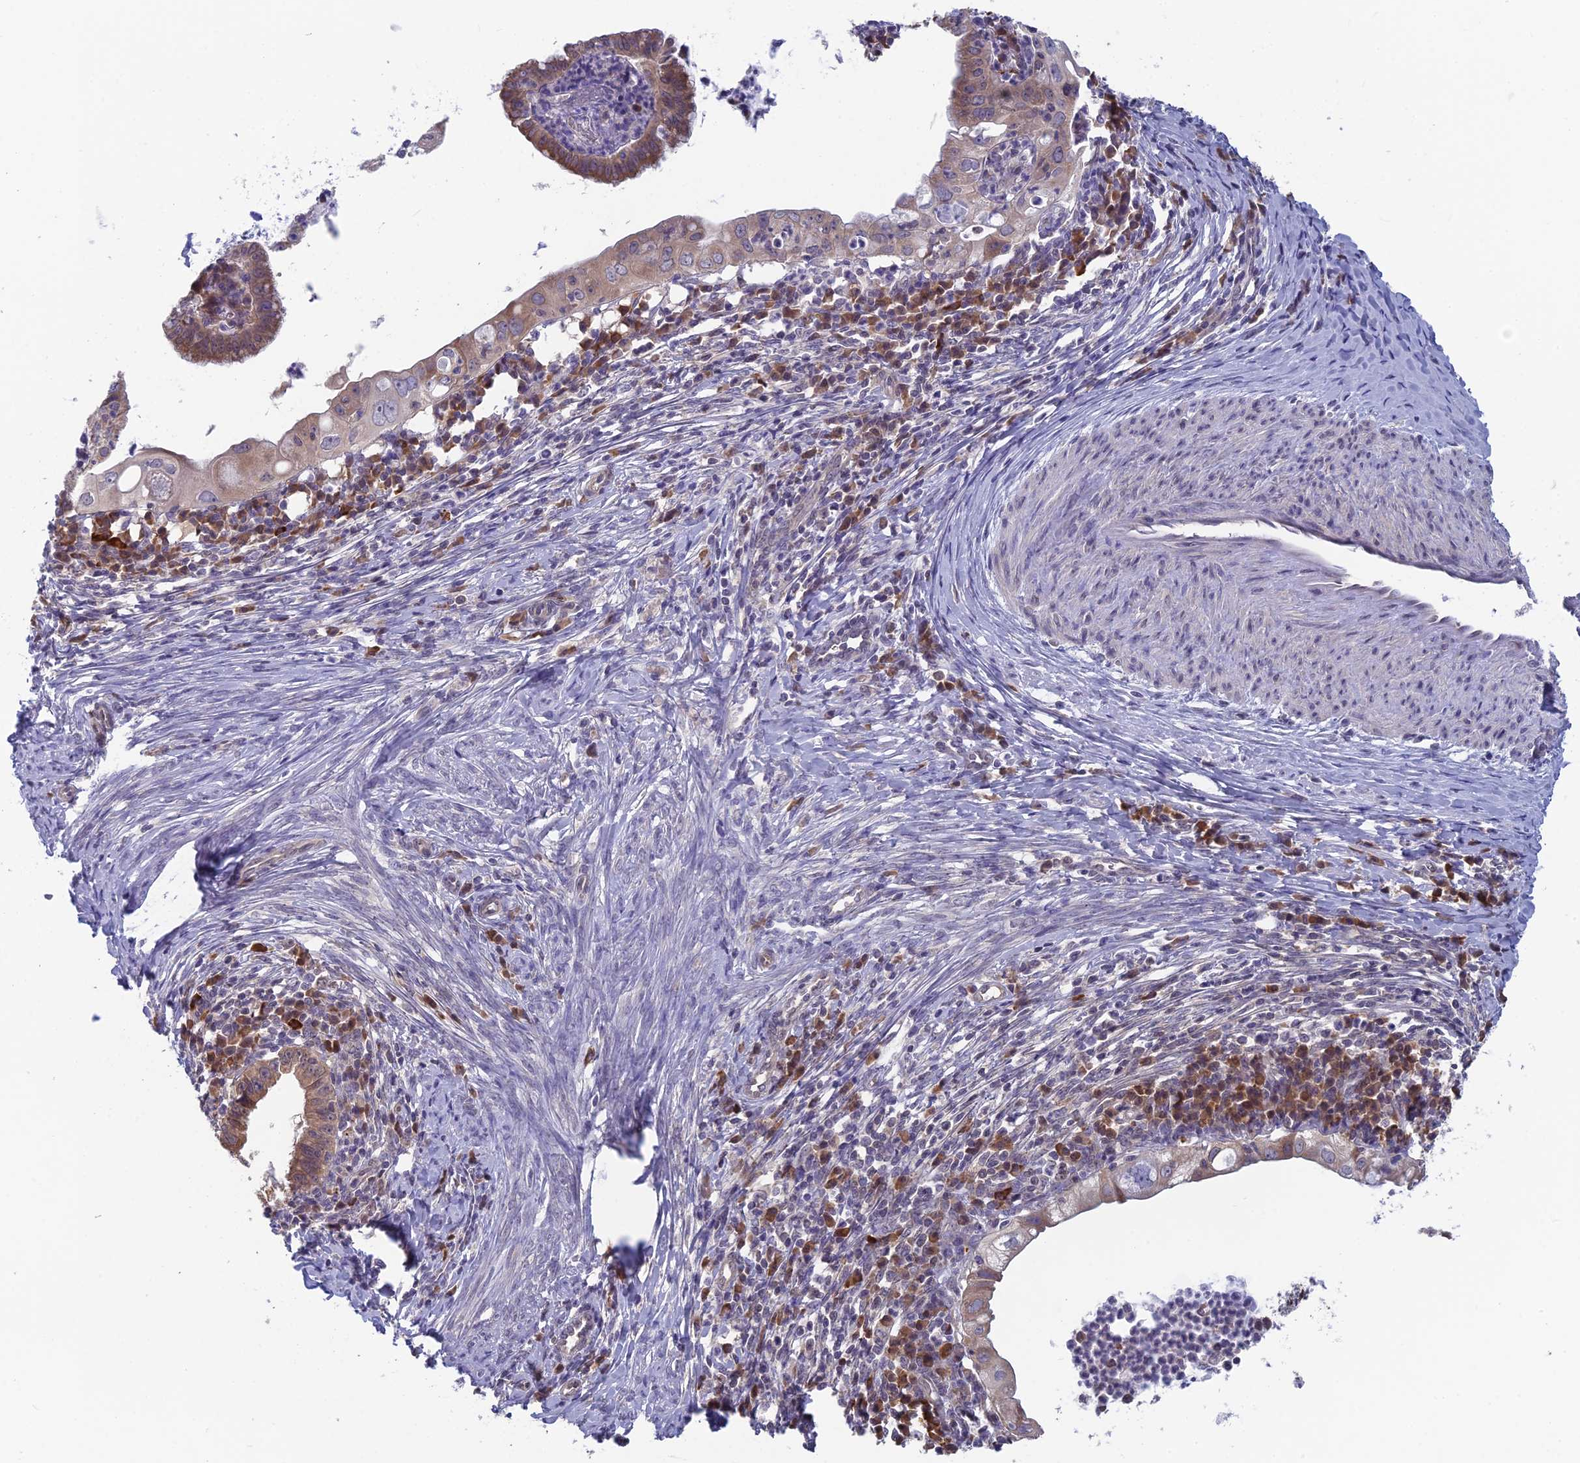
{"staining": {"intensity": "weak", "quantity": "25%-75%", "location": "cytoplasmic/membranous"}, "tissue": "cervical cancer", "cell_type": "Tumor cells", "image_type": "cancer", "snomed": [{"axis": "morphology", "description": "Adenocarcinoma, NOS"}, {"axis": "topography", "description": "Cervix"}], "caption": "The micrograph displays a brown stain indicating the presence of a protein in the cytoplasmic/membranous of tumor cells in cervical cancer.", "gene": "MRI1", "patient": {"sex": "female", "age": 36}}